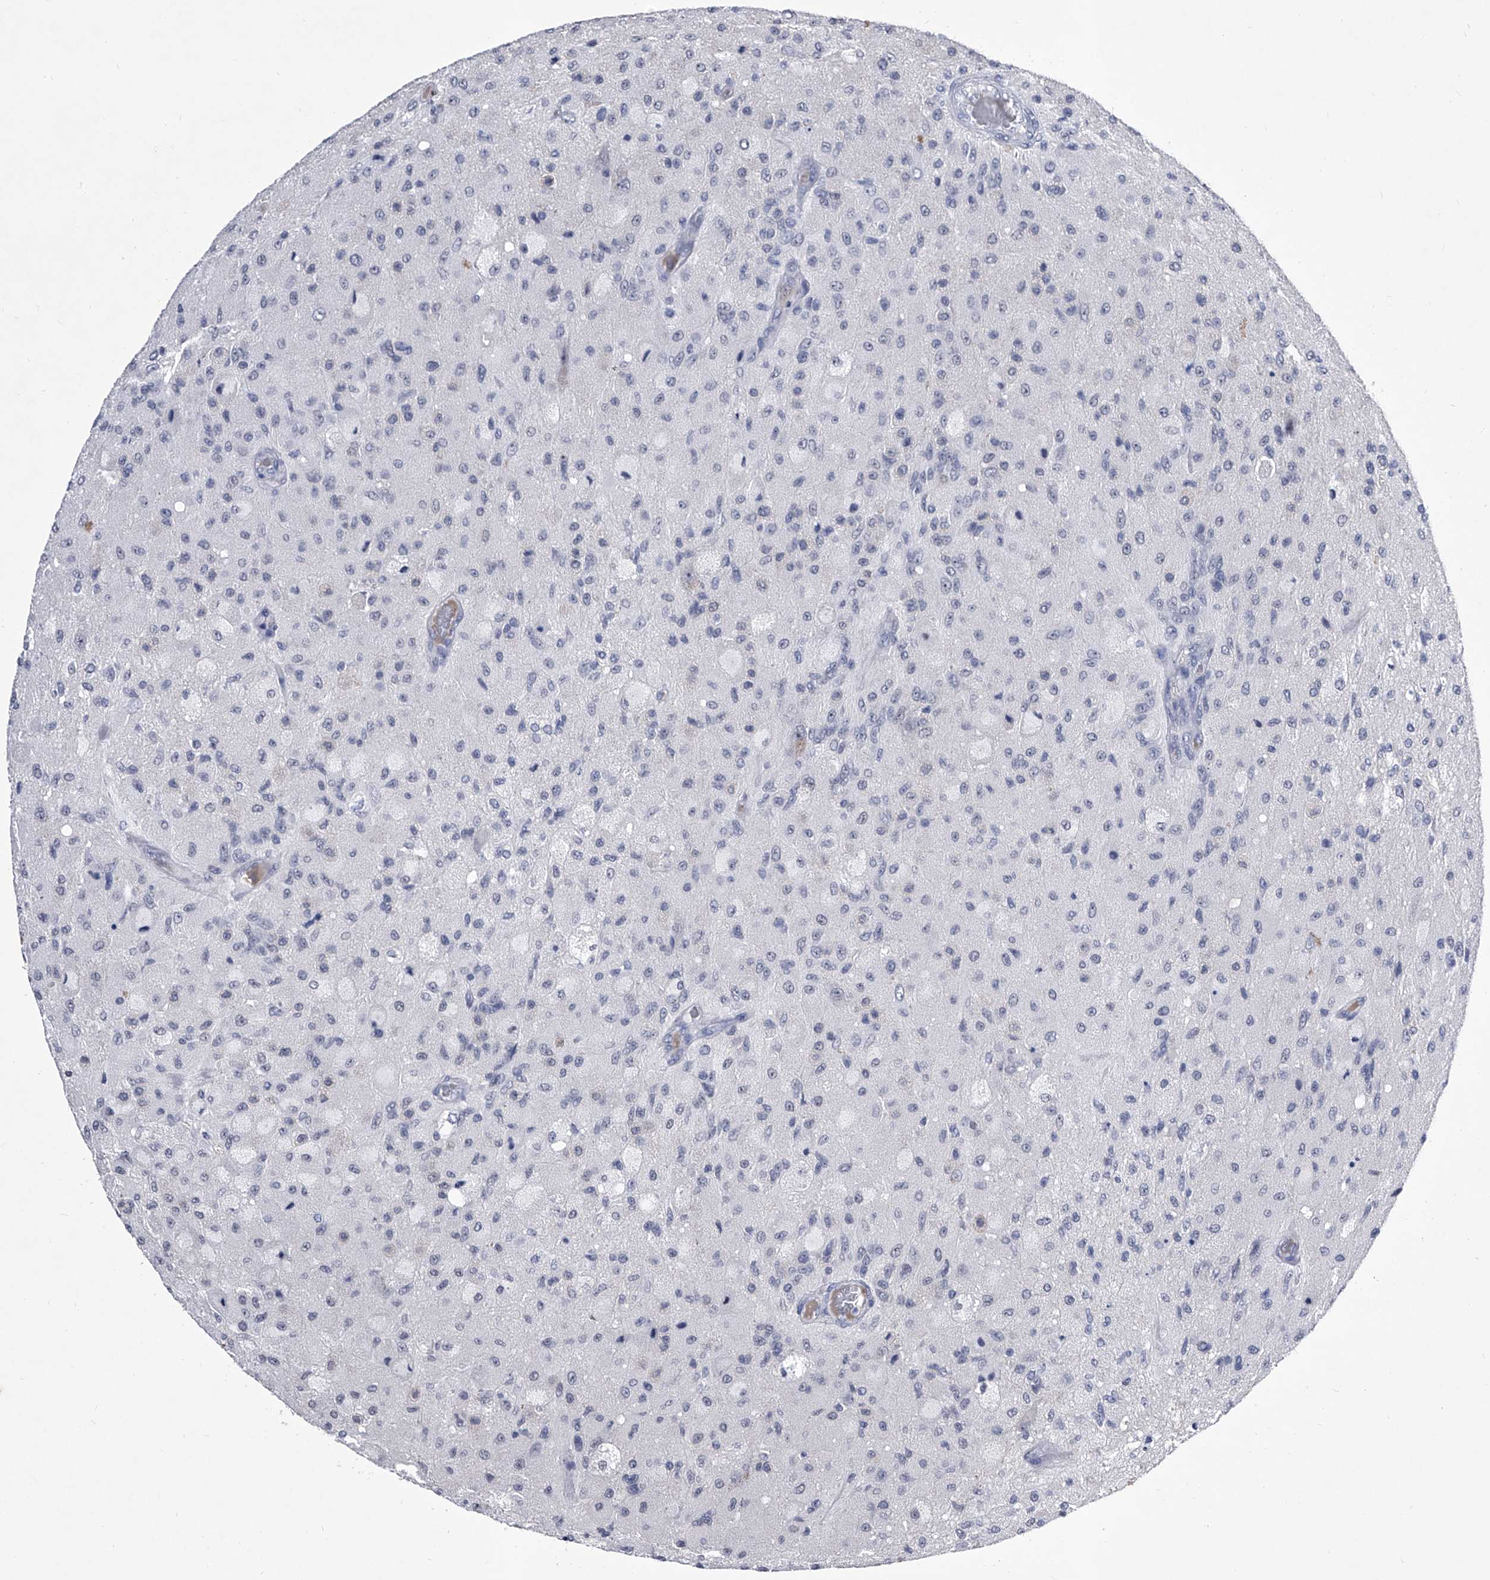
{"staining": {"intensity": "negative", "quantity": "none", "location": "none"}, "tissue": "glioma", "cell_type": "Tumor cells", "image_type": "cancer", "snomed": [{"axis": "morphology", "description": "Normal tissue, NOS"}, {"axis": "morphology", "description": "Glioma, malignant, High grade"}, {"axis": "topography", "description": "Cerebral cortex"}], "caption": "IHC of glioma displays no positivity in tumor cells.", "gene": "CRISP2", "patient": {"sex": "male", "age": 77}}